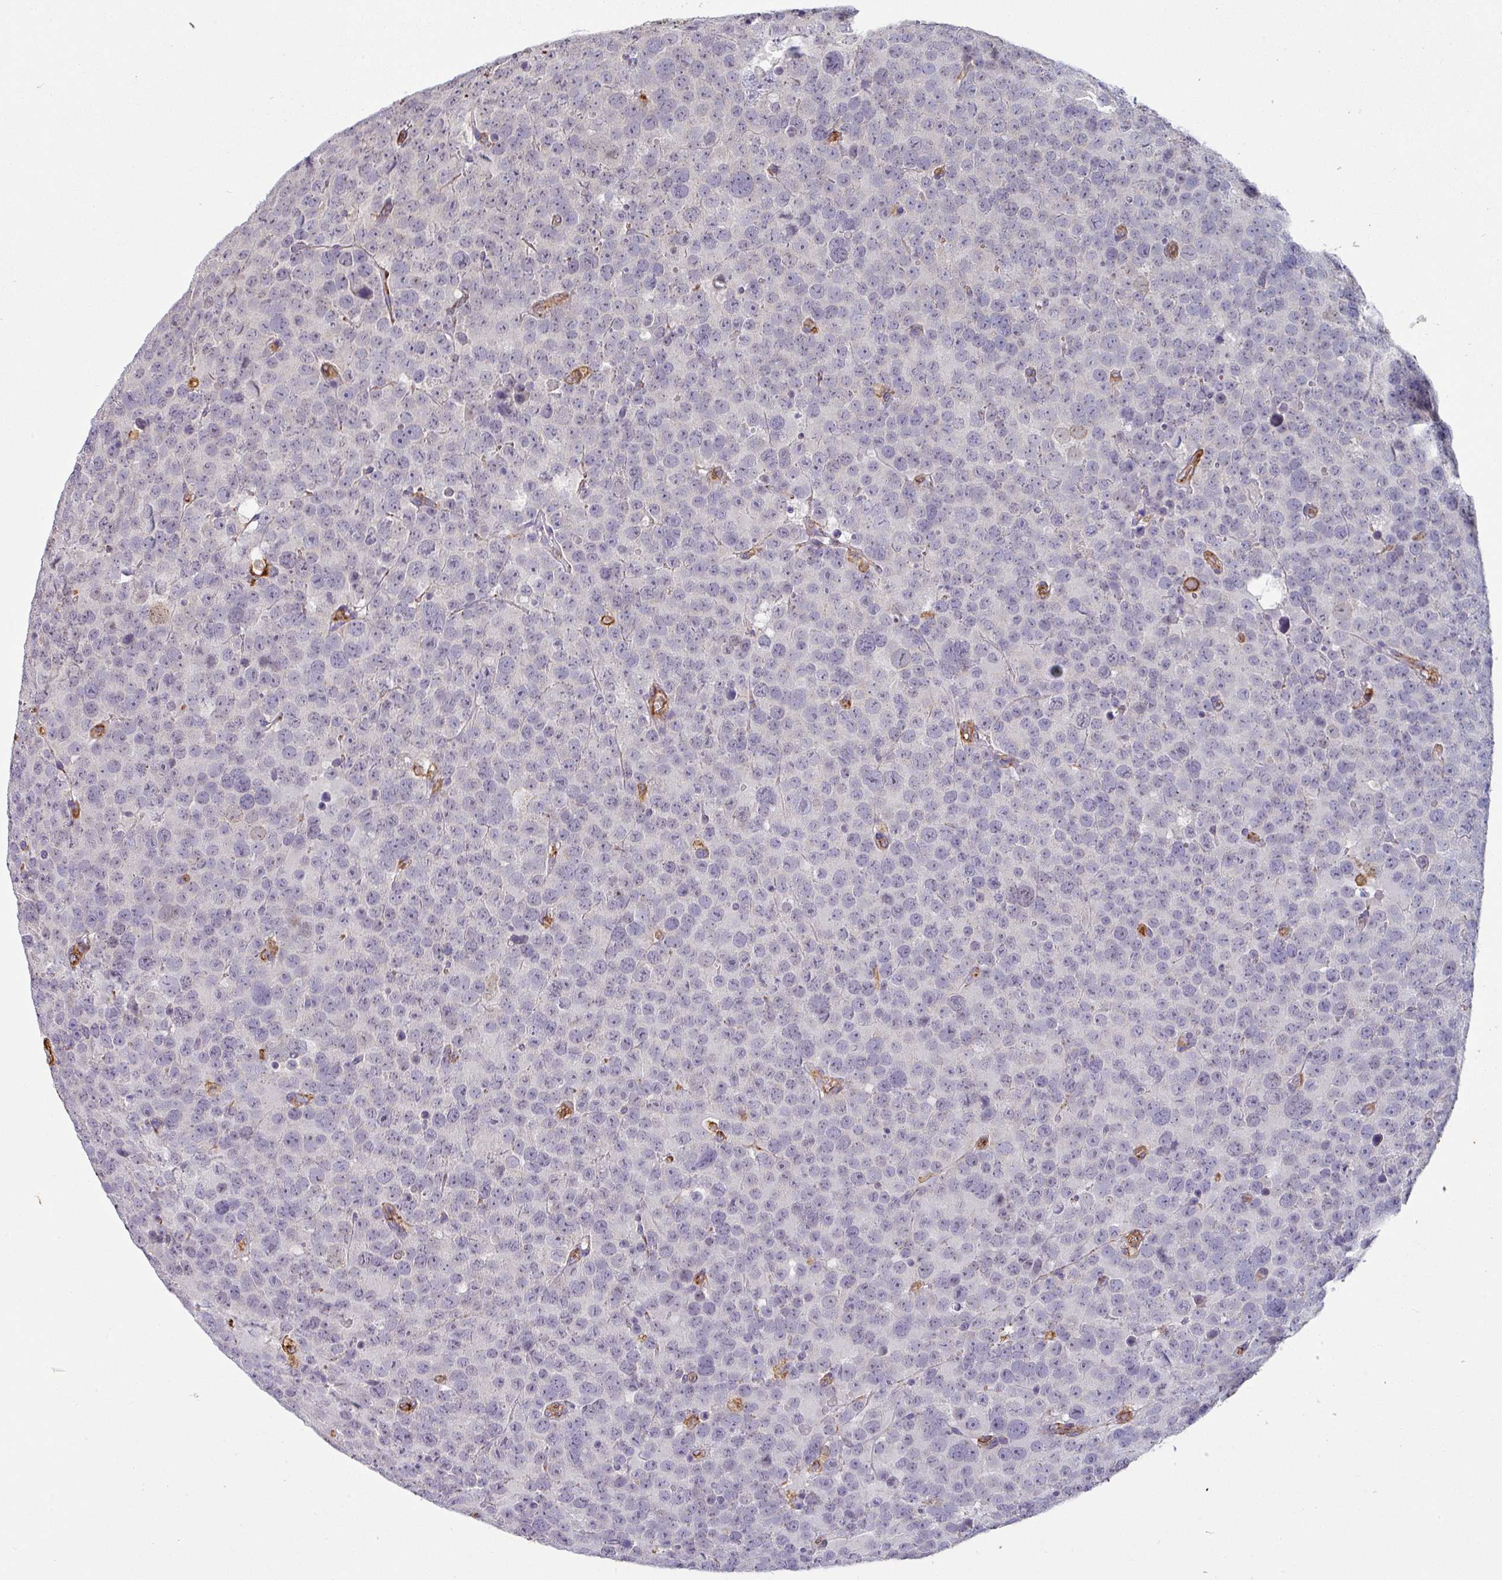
{"staining": {"intensity": "negative", "quantity": "none", "location": "none"}, "tissue": "testis cancer", "cell_type": "Tumor cells", "image_type": "cancer", "snomed": [{"axis": "morphology", "description": "Seminoma, NOS"}, {"axis": "topography", "description": "Testis"}], "caption": "An immunohistochemistry image of seminoma (testis) is shown. There is no staining in tumor cells of seminoma (testis). (DAB (3,3'-diaminobenzidine) immunohistochemistry (IHC) visualized using brightfield microscopy, high magnification).", "gene": "ZNF280C", "patient": {"sex": "male", "age": 71}}